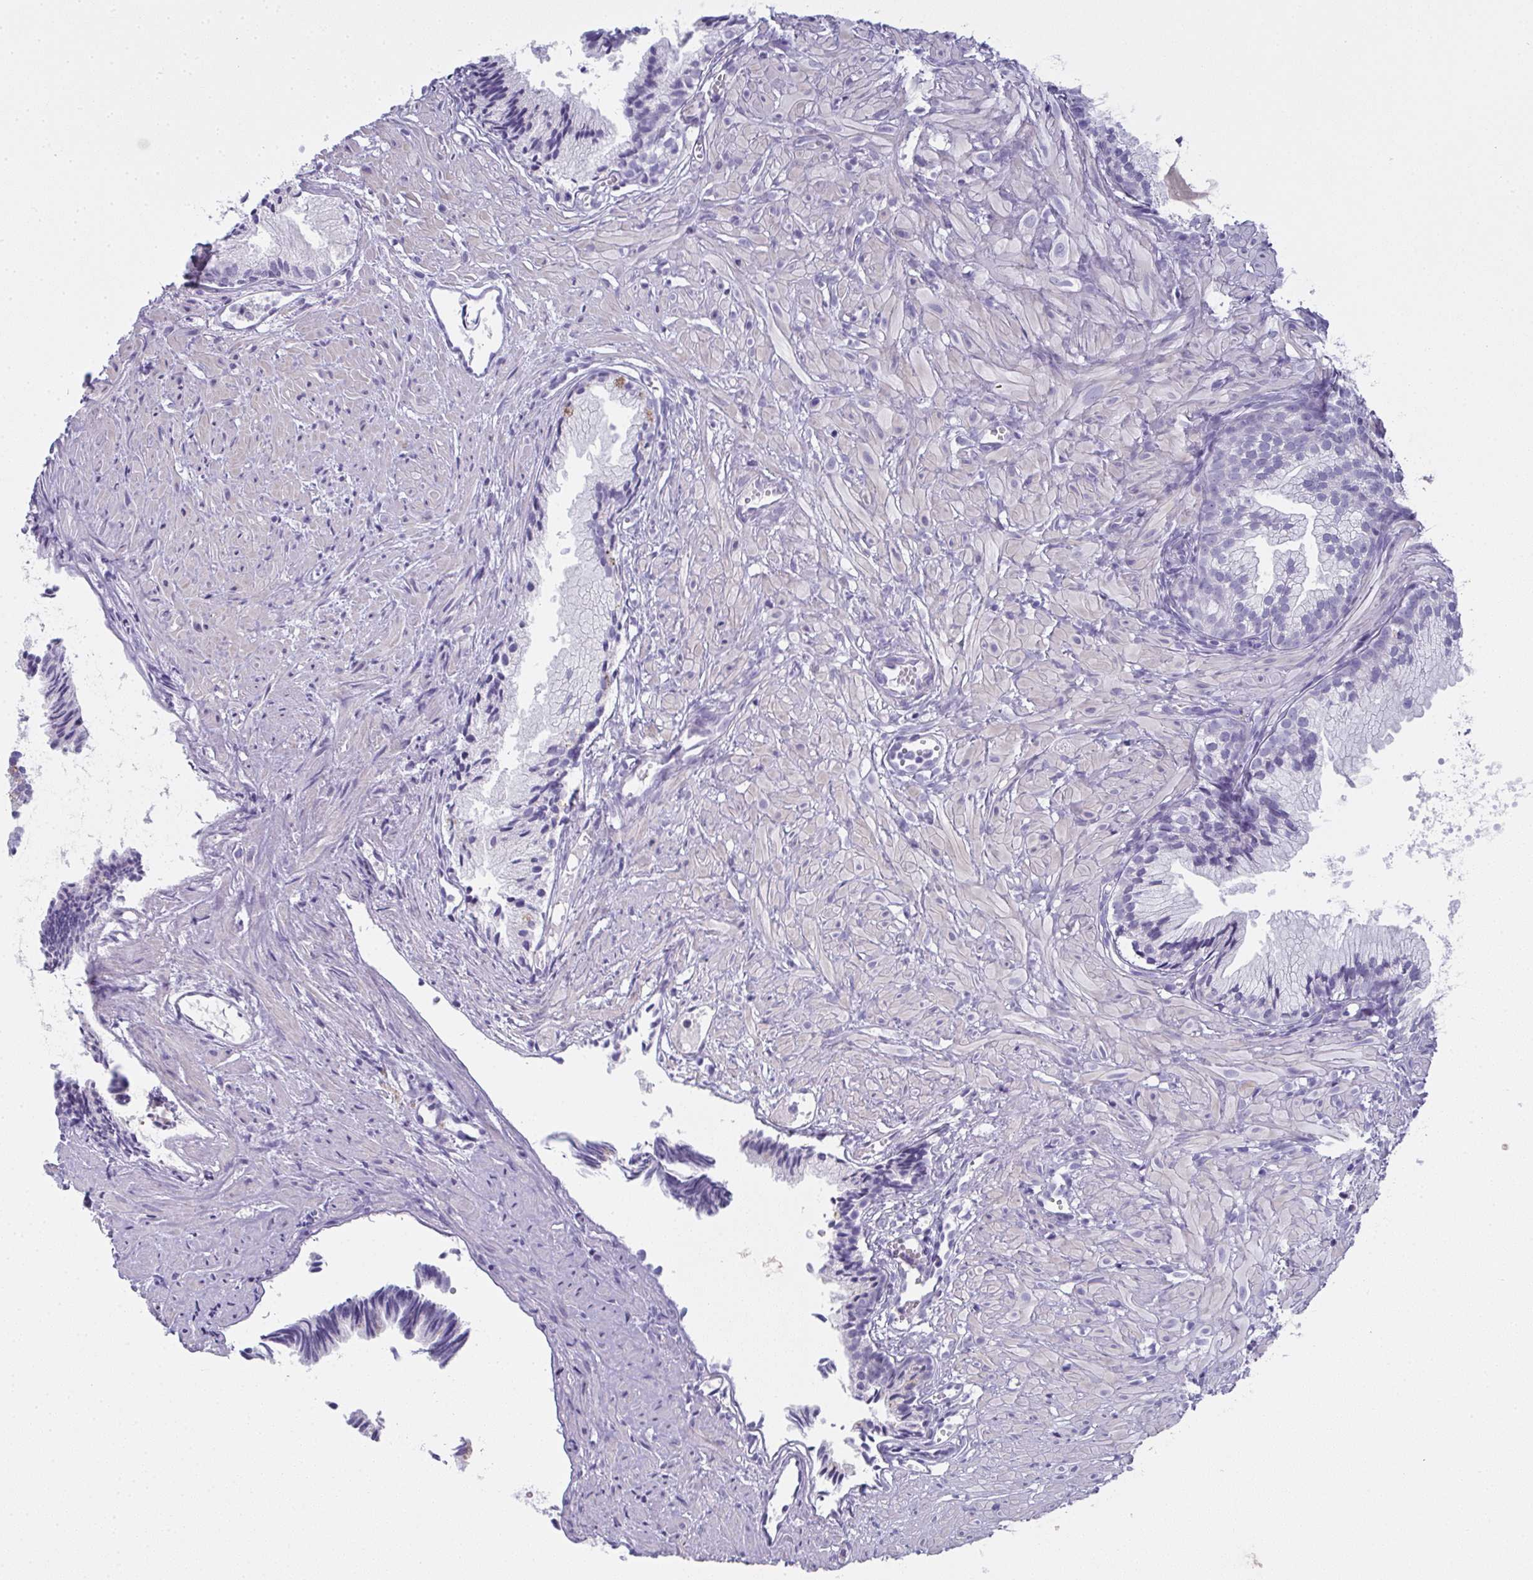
{"staining": {"intensity": "negative", "quantity": "none", "location": "none"}, "tissue": "prostate cancer", "cell_type": "Tumor cells", "image_type": "cancer", "snomed": [{"axis": "morphology", "description": "Adenocarcinoma, High grade"}, {"axis": "topography", "description": "Prostate"}], "caption": "A histopathology image of human prostate cancer is negative for staining in tumor cells. (DAB (3,3'-diaminobenzidine) IHC with hematoxylin counter stain).", "gene": "SLC36A2", "patient": {"sex": "male", "age": 81}}